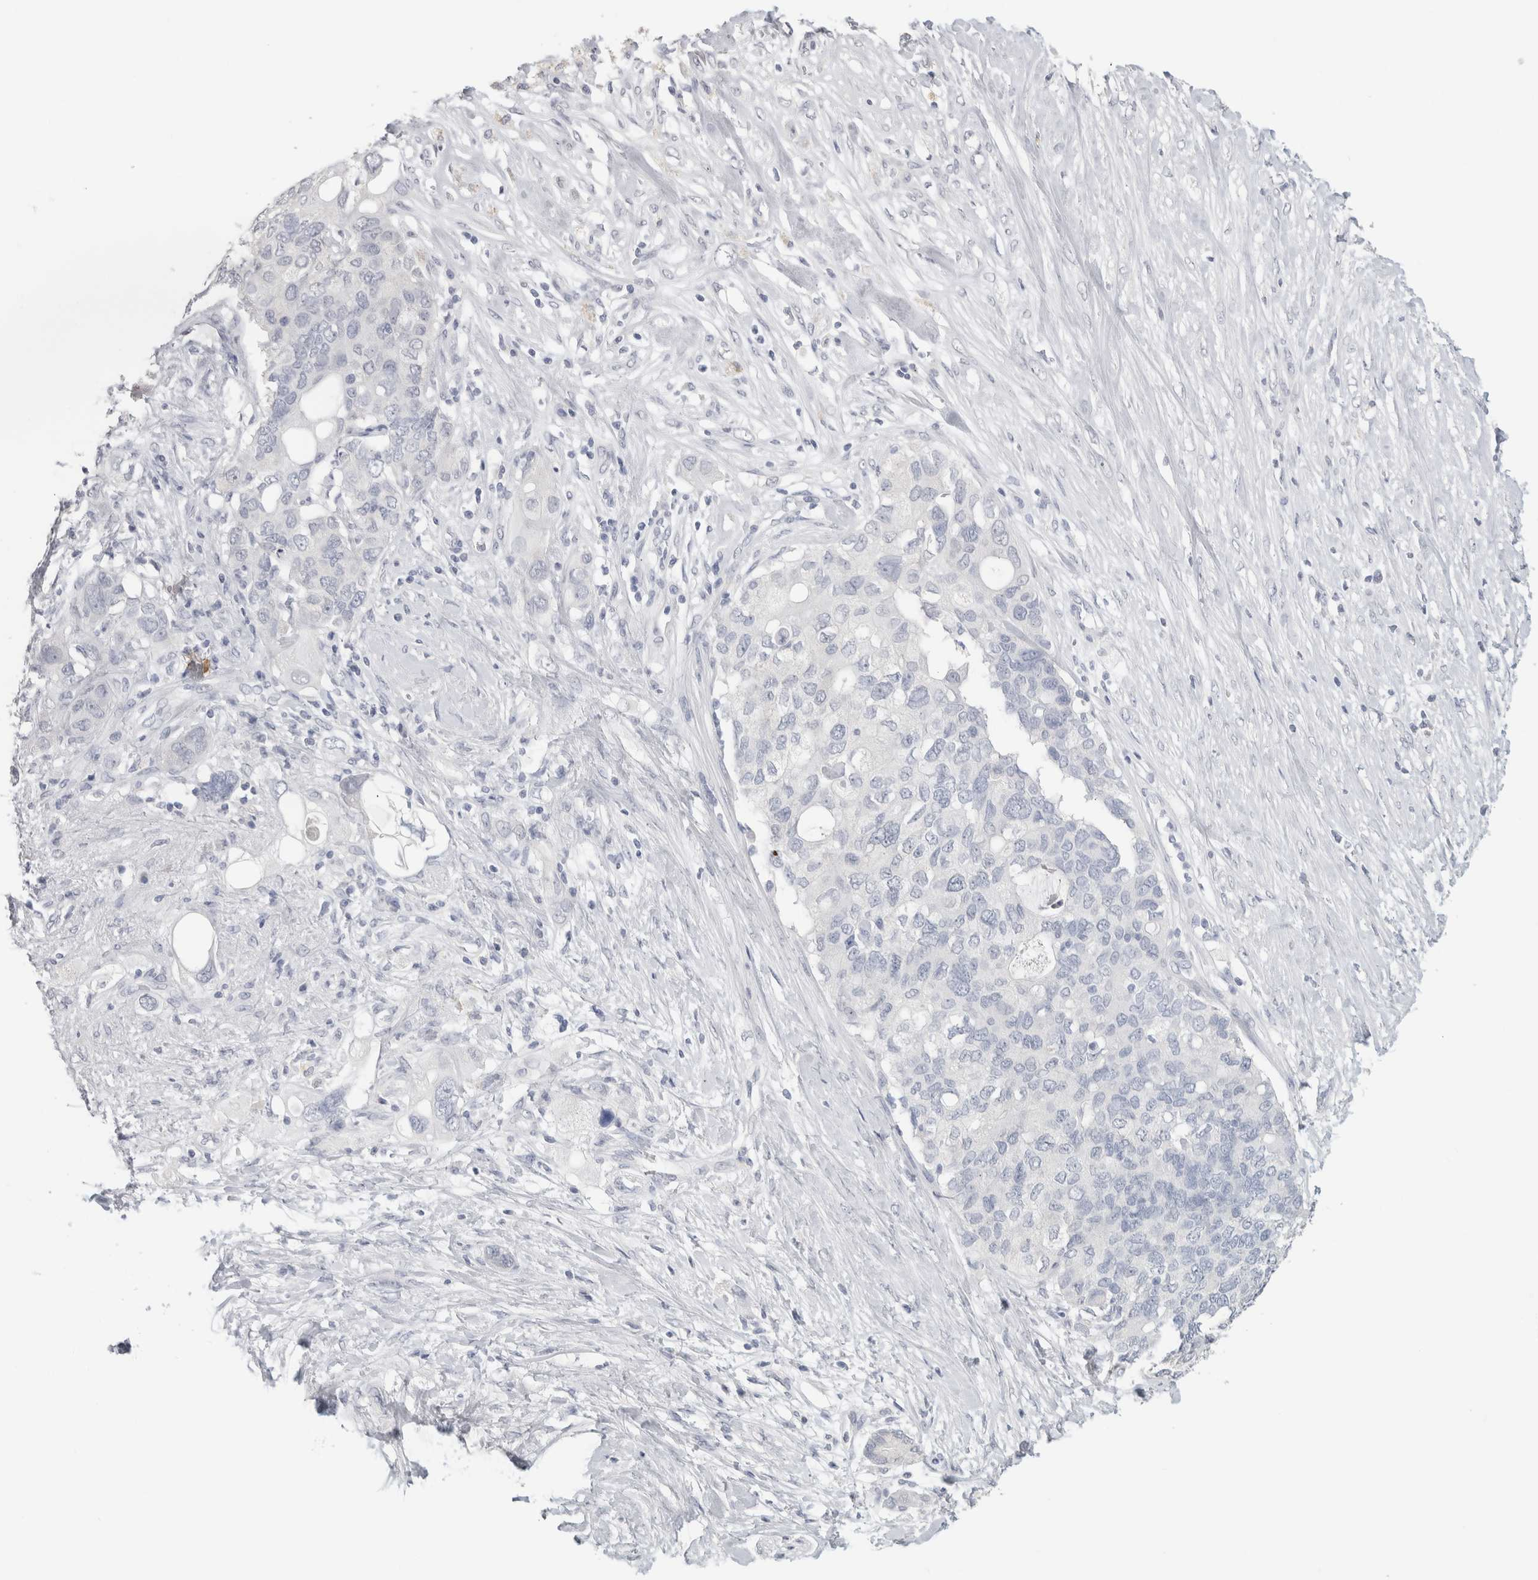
{"staining": {"intensity": "negative", "quantity": "none", "location": "none"}, "tissue": "pancreatic cancer", "cell_type": "Tumor cells", "image_type": "cancer", "snomed": [{"axis": "morphology", "description": "Adenocarcinoma, NOS"}, {"axis": "topography", "description": "Pancreas"}], "caption": "DAB (3,3'-diaminobenzidine) immunohistochemical staining of adenocarcinoma (pancreatic) reveals no significant staining in tumor cells.", "gene": "SLC6A1", "patient": {"sex": "female", "age": 56}}